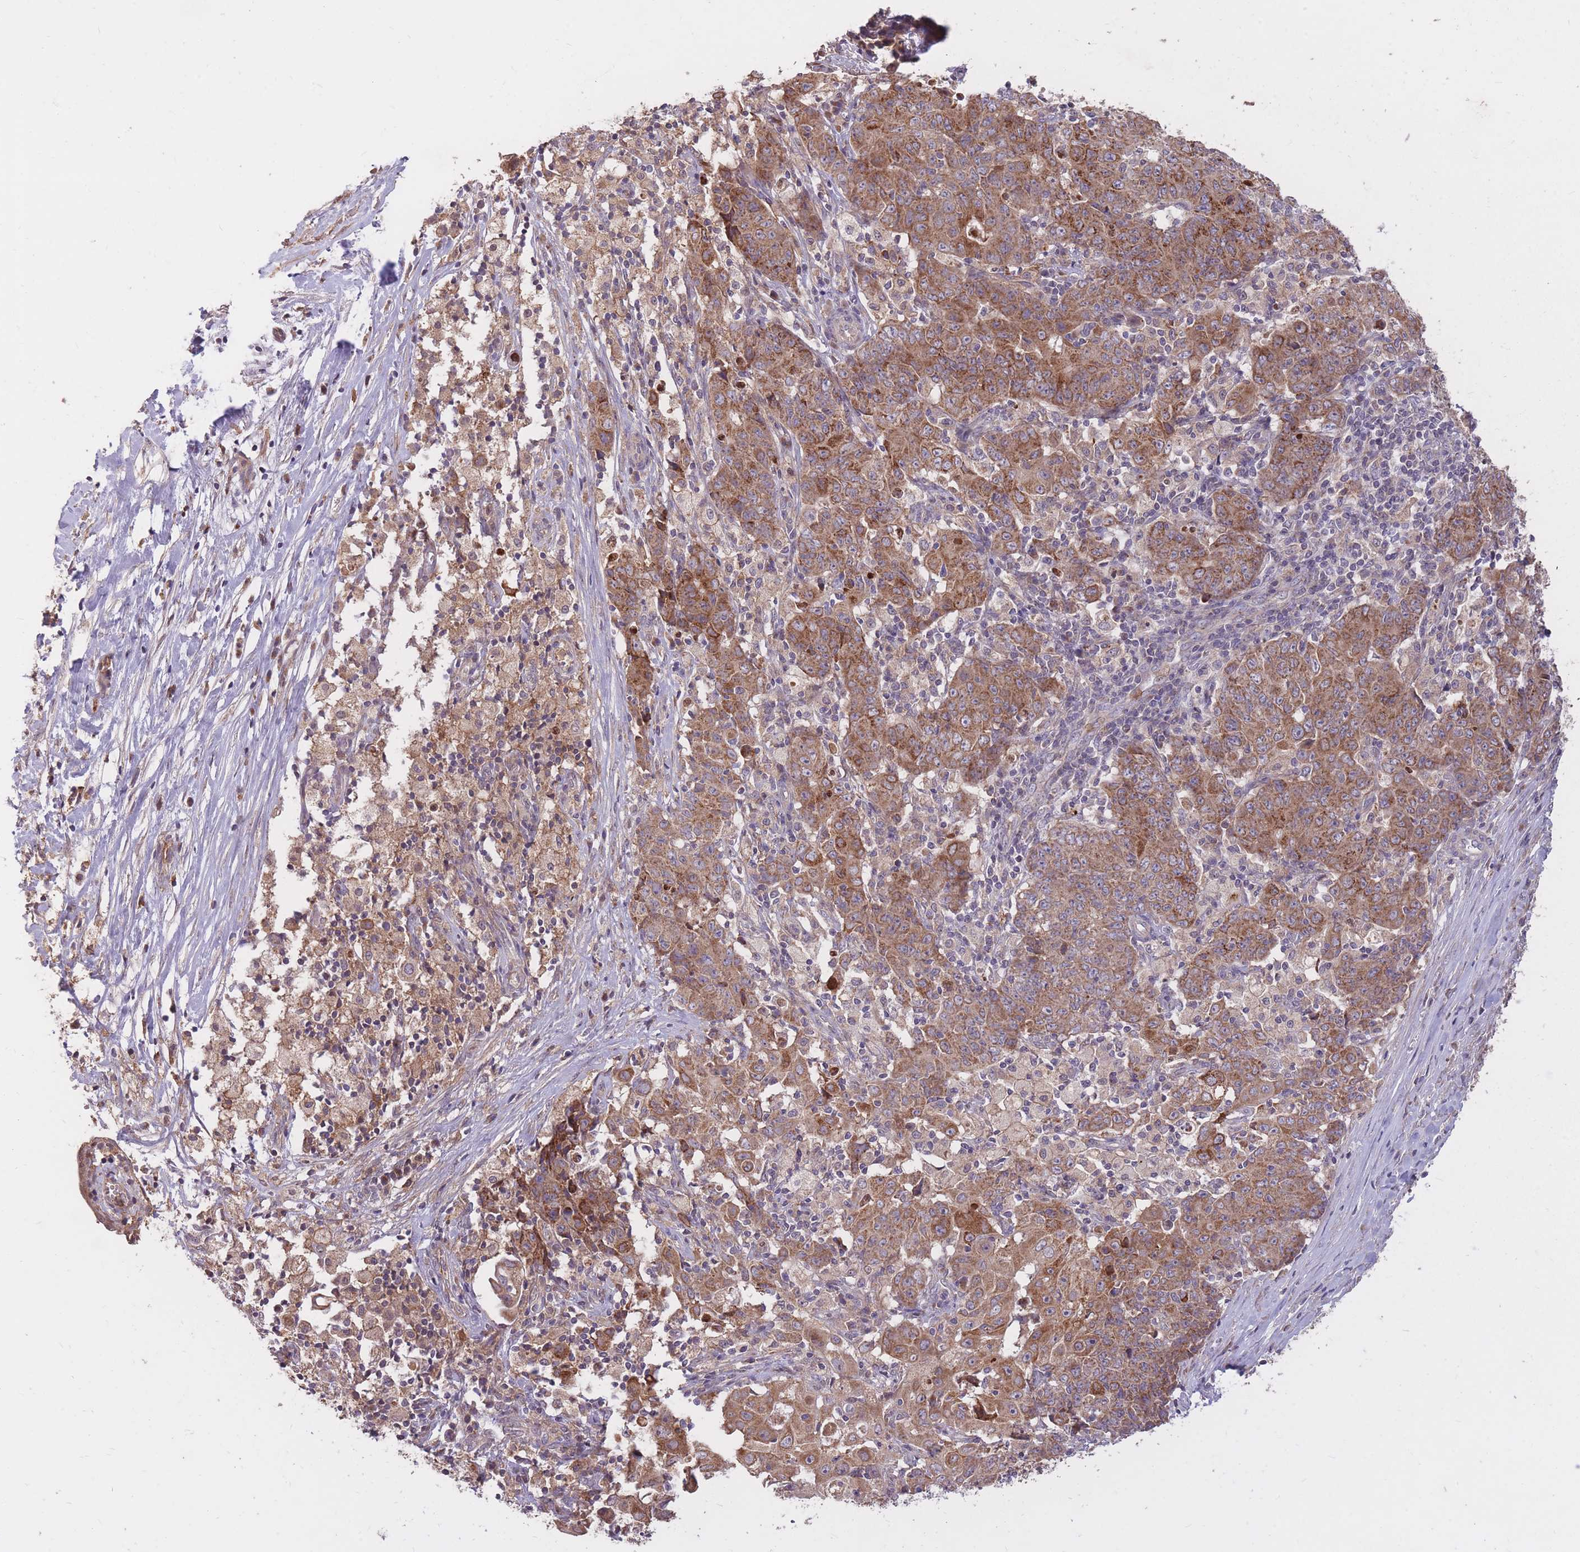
{"staining": {"intensity": "moderate", "quantity": ">75%", "location": "cytoplasmic/membranous"}, "tissue": "ovarian cancer", "cell_type": "Tumor cells", "image_type": "cancer", "snomed": [{"axis": "morphology", "description": "Carcinoma, endometroid"}, {"axis": "topography", "description": "Ovary"}], "caption": "IHC staining of ovarian cancer, which exhibits medium levels of moderate cytoplasmic/membranous positivity in about >75% of tumor cells indicating moderate cytoplasmic/membranous protein positivity. The staining was performed using DAB (3,3'-diaminobenzidine) (brown) for protein detection and nuclei were counterstained in hematoxylin (blue).", "gene": "IGF2BP2", "patient": {"sex": "female", "age": 42}}